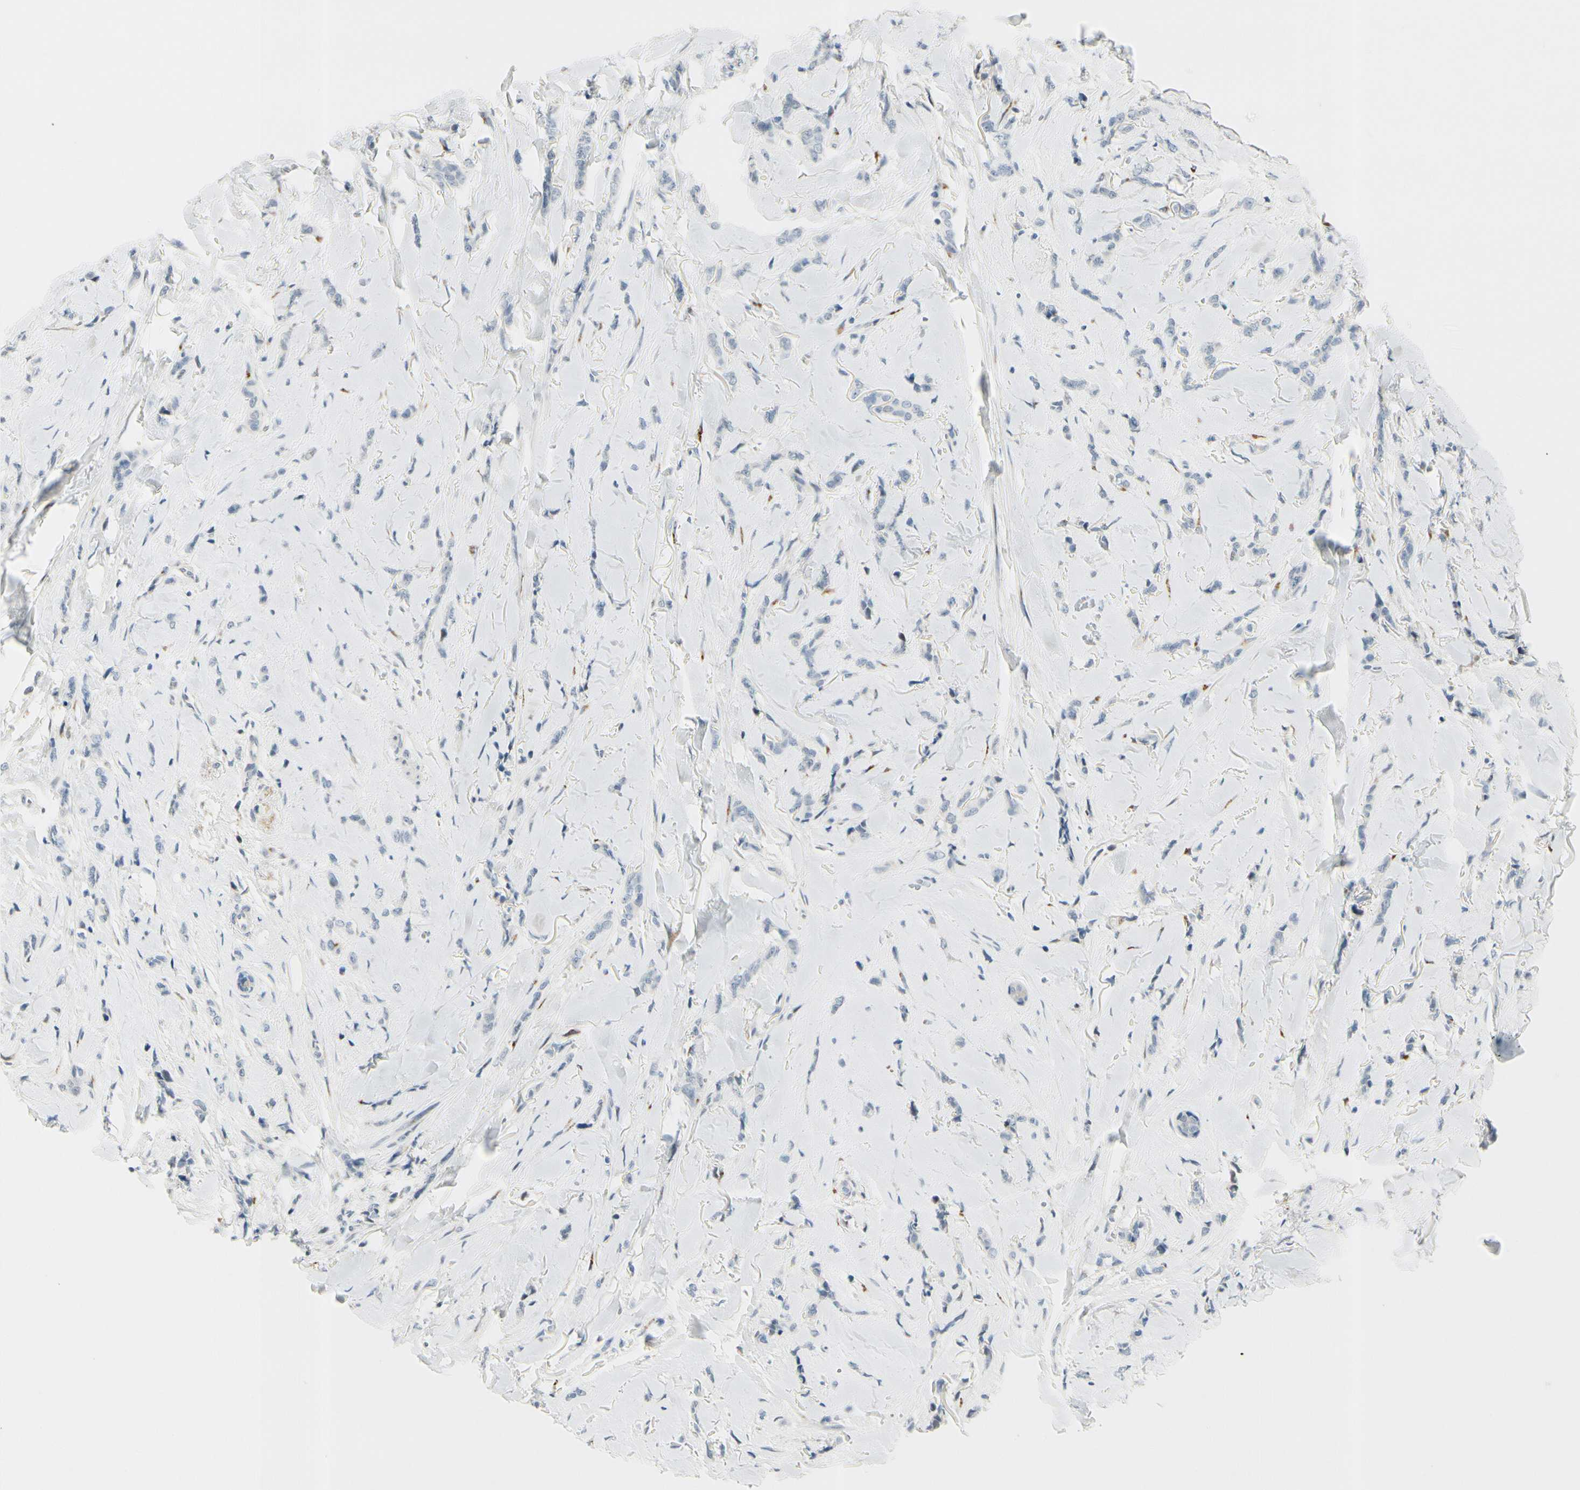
{"staining": {"intensity": "negative", "quantity": "none", "location": "none"}, "tissue": "breast cancer", "cell_type": "Tumor cells", "image_type": "cancer", "snomed": [{"axis": "morphology", "description": "Lobular carcinoma"}, {"axis": "topography", "description": "Skin"}, {"axis": "topography", "description": "Breast"}], "caption": "Immunohistochemistry photomicrograph of human lobular carcinoma (breast) stained for a protein (brown), which demonstrates no positivity in tumor cells.", "gene": "B4GALNT1", "patient": {"sex": "female", "age": 46}}